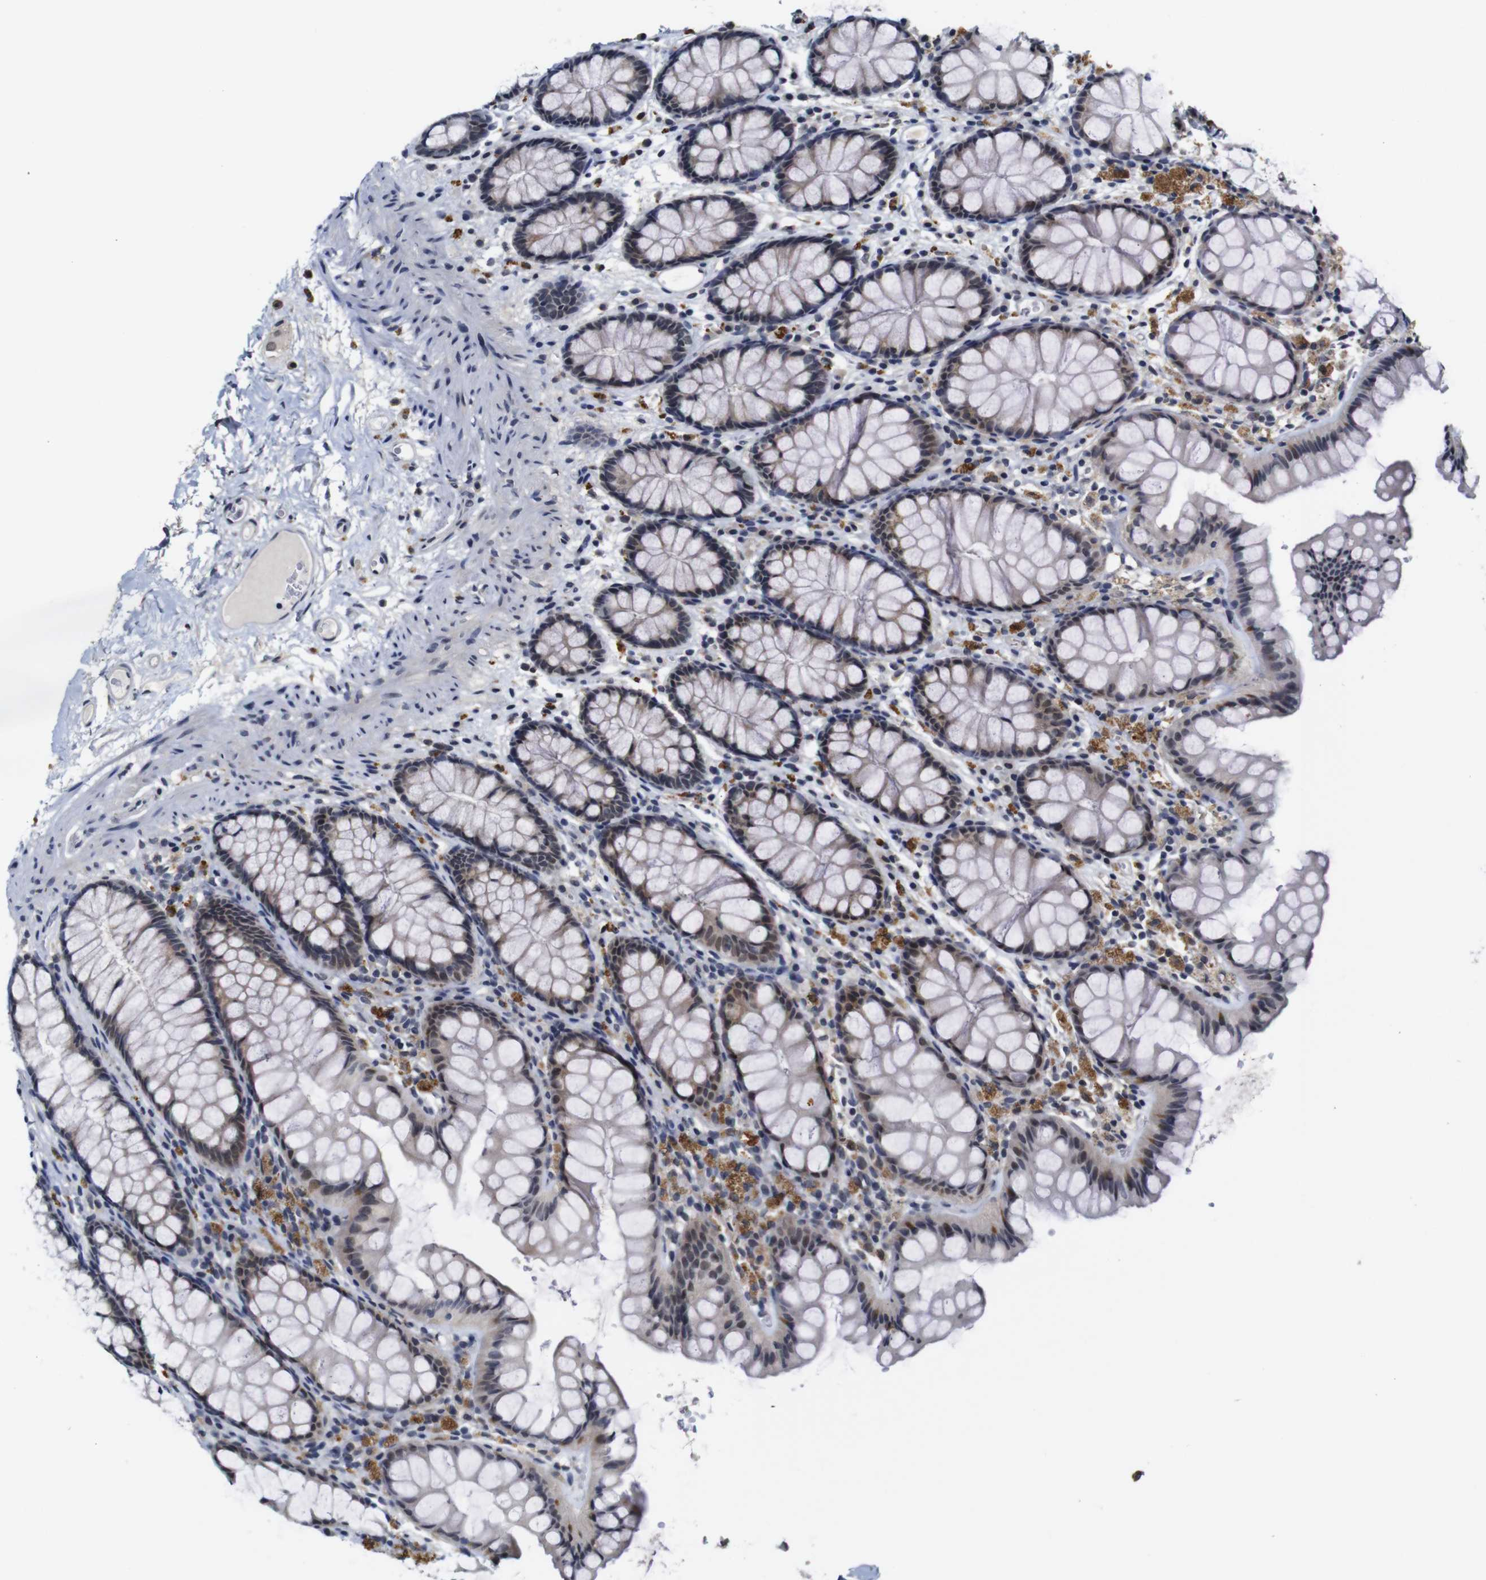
{"staining": {"intensity": "negative", "quantity": "none", "location": "none"}, "tissue": "colon", "cell_type": "Endothelial cells", "image_type": "normal", "snomed": [{"axis": "morphology", "description": "Normal tissue, NOS"}, {"axis": "topography", "description": "Colon"}], "caption": "DAB immunohistochemical staining of unremarkable human colon reveals no significant staining in endothelial cells.", "gene": "NTRK3", "patient": {"sex": "female", "age": 55}}